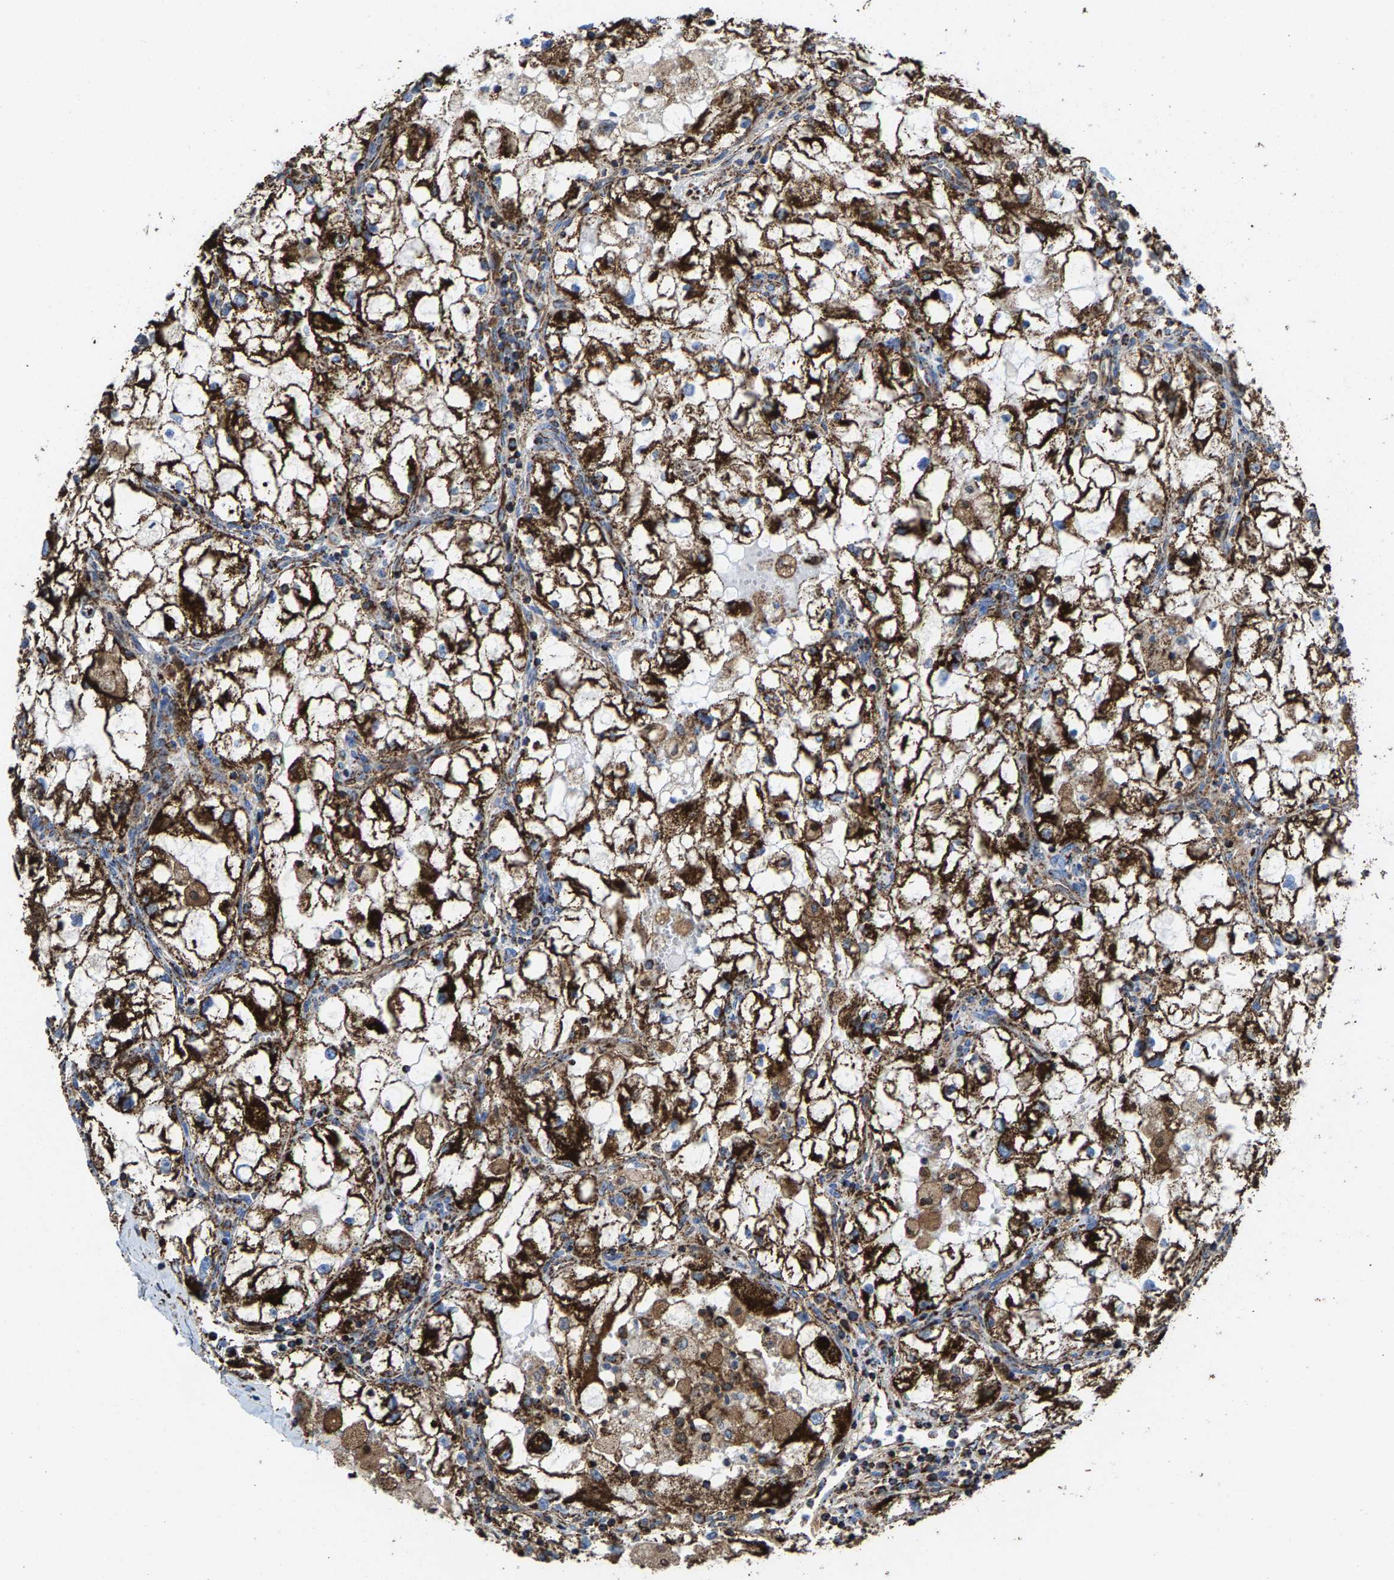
{"staining": {"intensity": "strong", "quantity": ">75%", "location": "cytoplasmic/membranous"}, "tissue": "renal cancer", "cell_type": "Tumor cells", "image_type": "cancer", "snomed": [{"axis": "morphology", "description": "Adenocarcinoma, NOS"}, {"axis": "topography", "description": "Kidney"}], "caption": "High-power microscopy captured an immunohistochemistry micrograph of renal adenocarcinoma, revealing strong cytoplasmic/membranous expression in approximately >75% of tumor cells.", "gene": "ECHS1", "patient": {"sex": "female", "age": 70}}